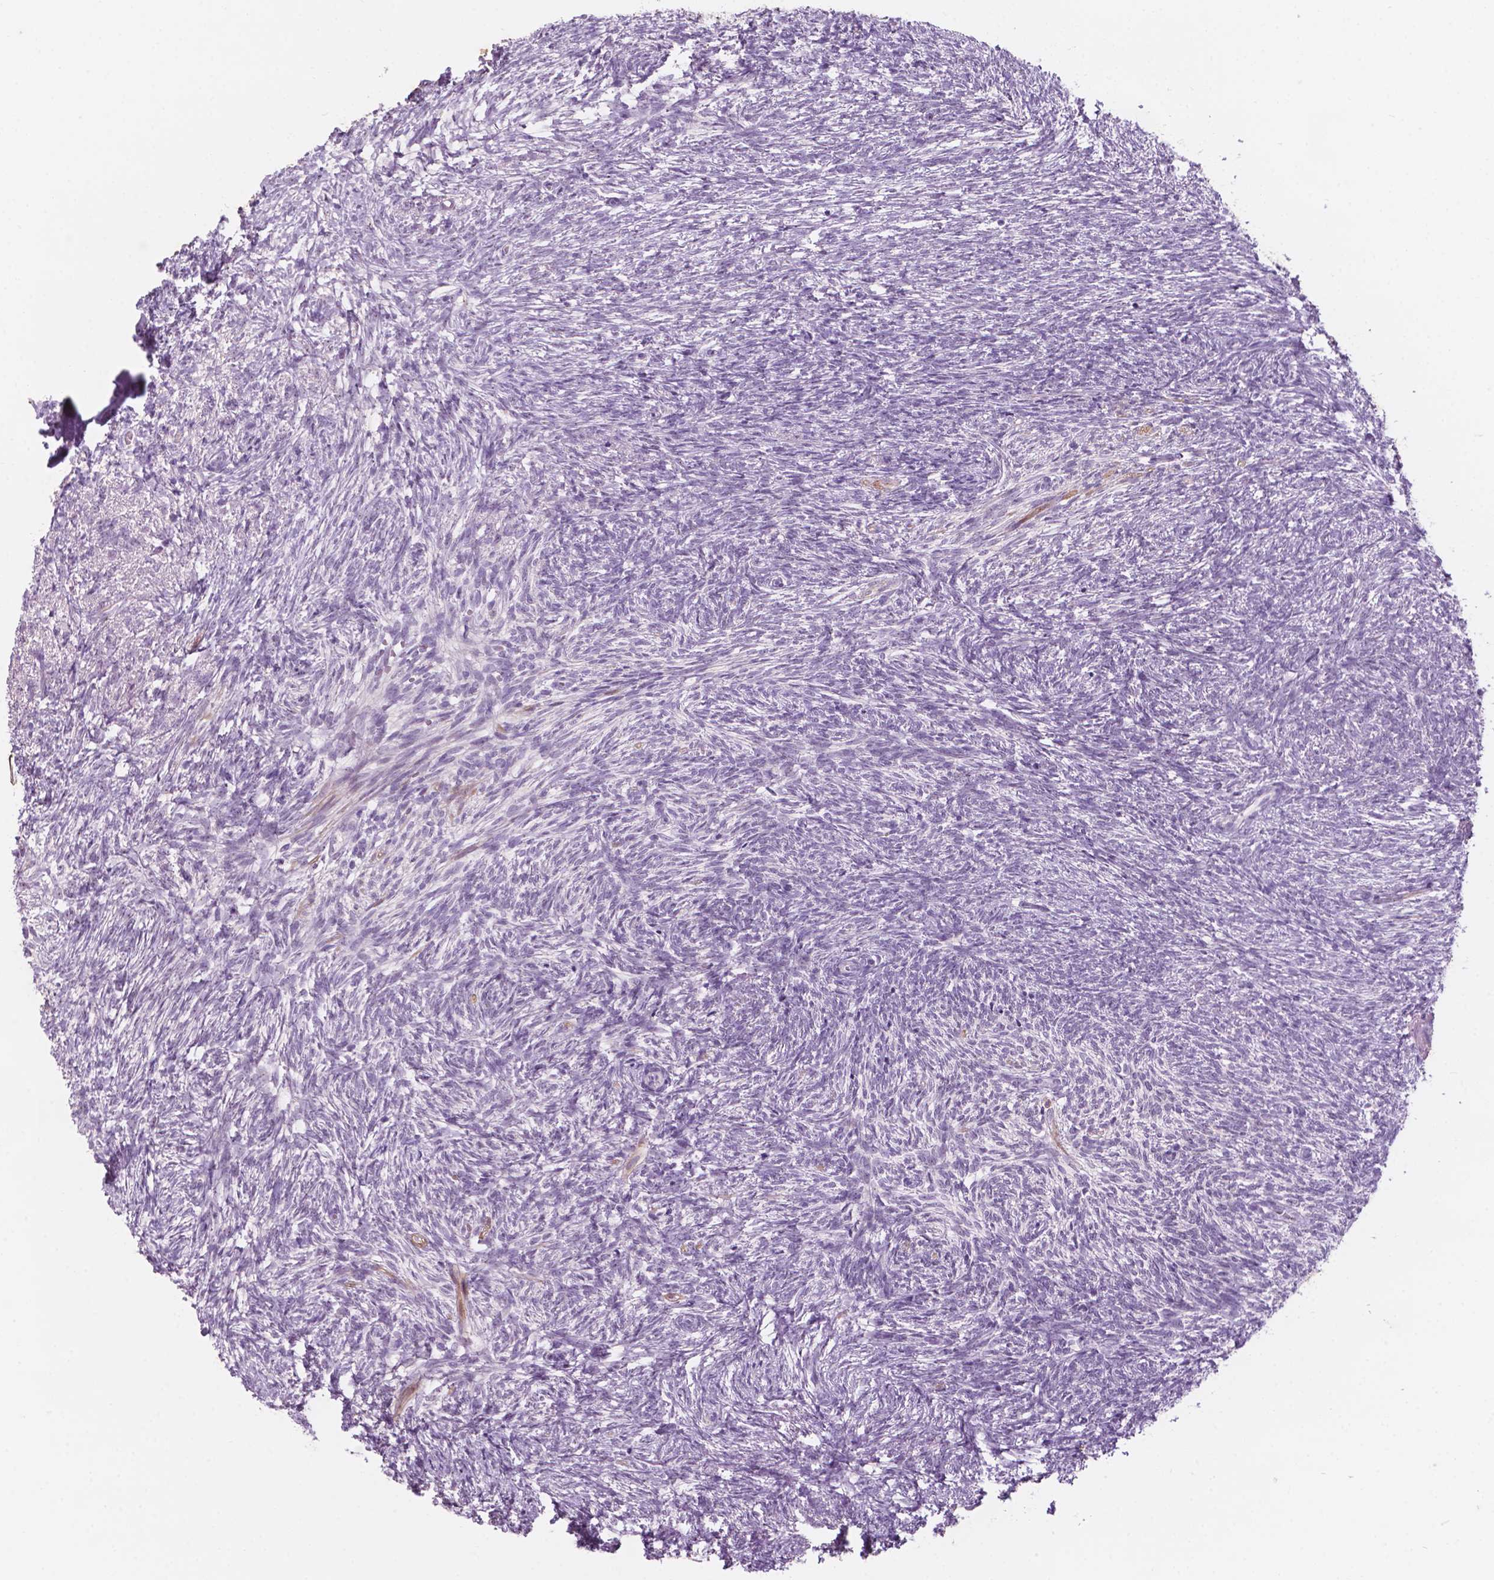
{"staining": {"intensity": "strong", "quantity": "25%-75%", "location": "cytoplasmic/membranous,nuclear"}, "tissue": "ovary", "cell_type": "Follicle cells", "image_type": "normal", "snomed": [{"axis": "morphology", "description": "Normal tissue, NOS"}, {"axis": "topography", "description": "Ovary"}], "caption": "Protein expression analysis of benign ovary reveals strong cytoplasmic/membranous,nuclear positivity in approximately 25%-75% of follicle cells.", "gene": "ZNF853", "patient": {"sex": "female", "age": 46}}